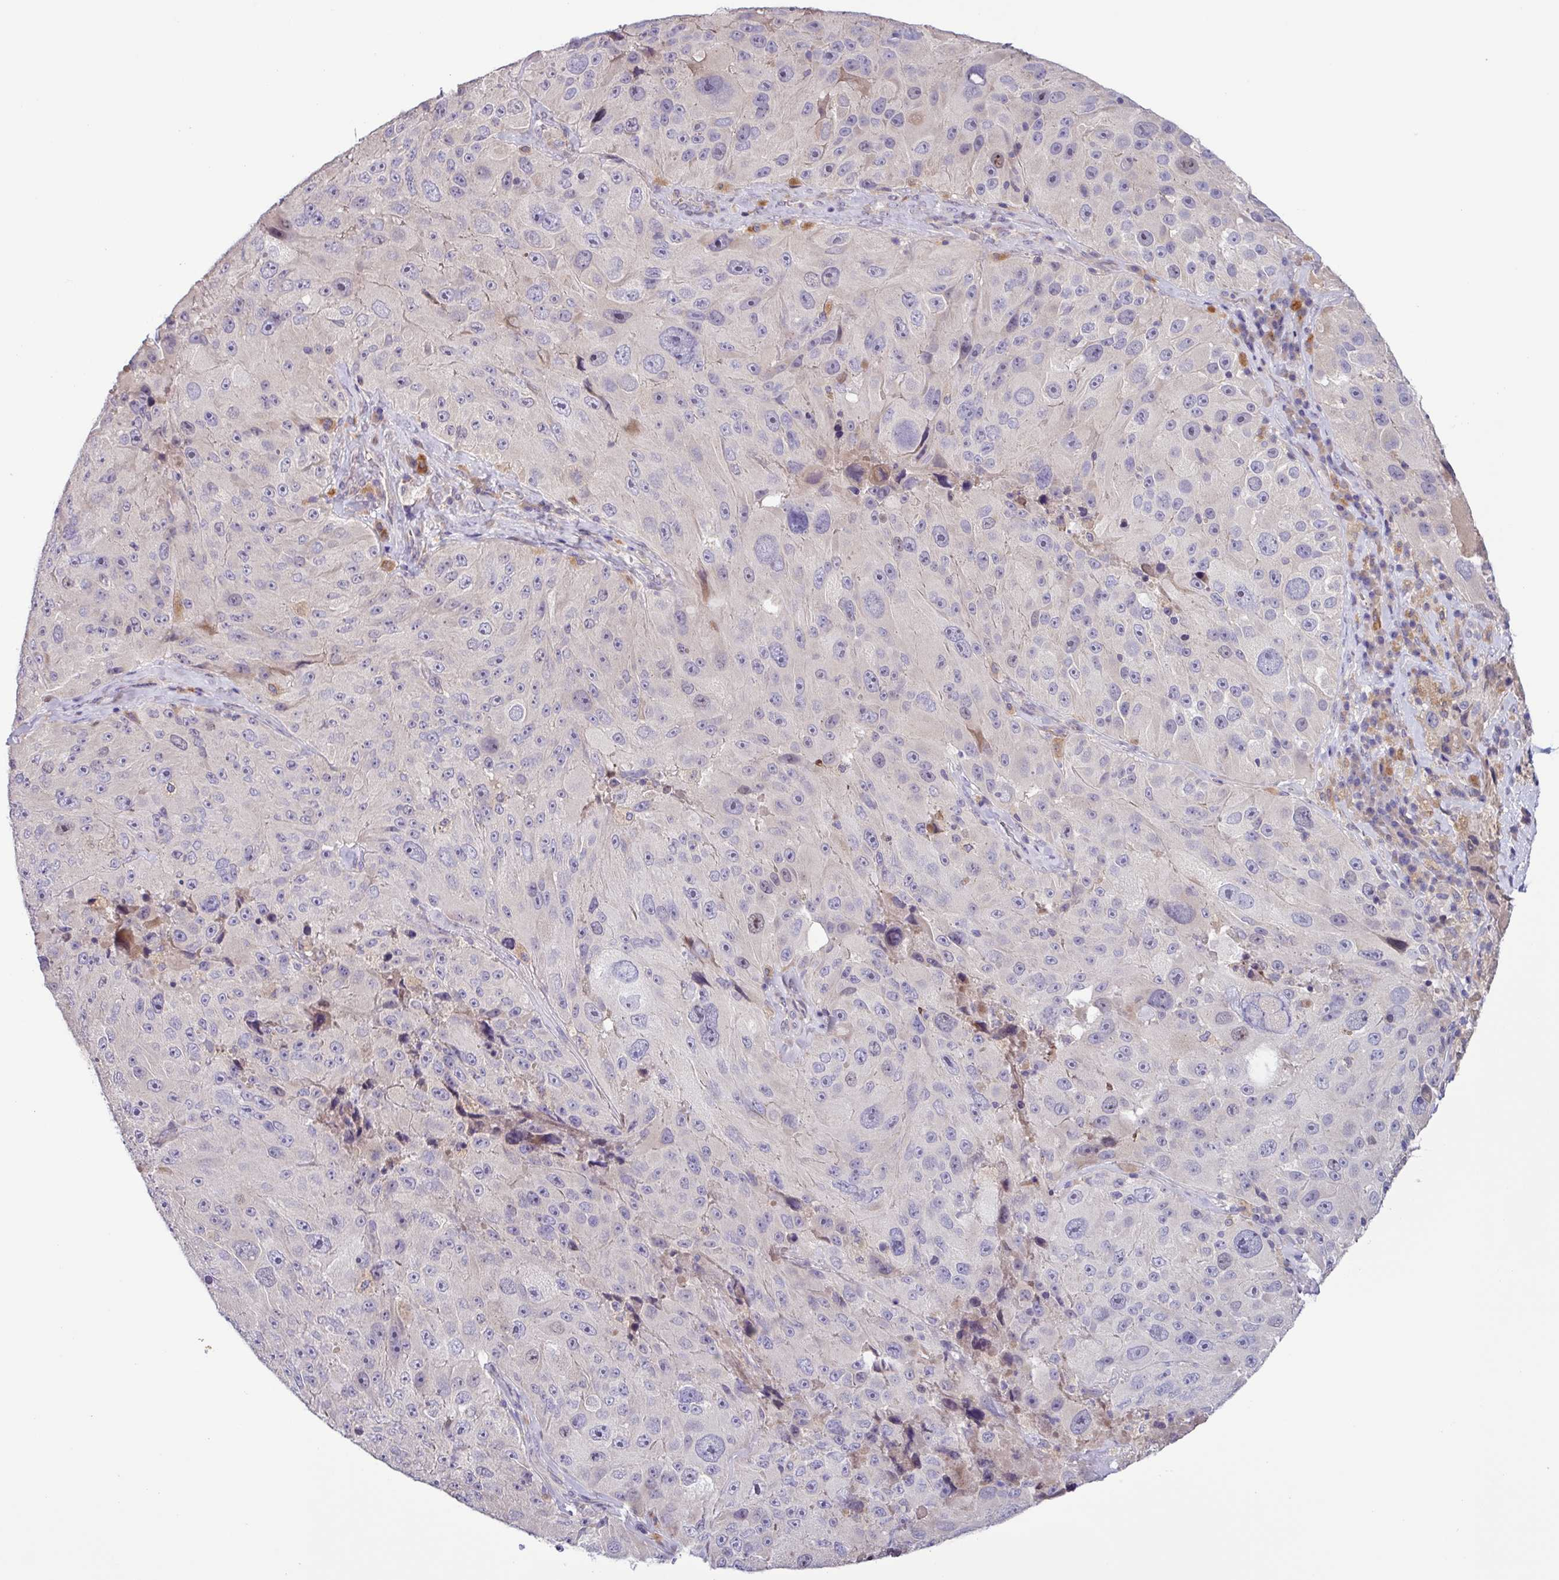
{"staining": {"intensity": "weak", "quantity": "<25%", "location": "cytoplasmic/membranous"}, "tissue": "melanoma", "cell_type": "Tumor cells", "image_type": "cancer", "snomed": [{"axis": "morphology", "description": "Malignant melanoma, Metastatic site"}, {"axis": "topography", "description": "Lymph node"}], "caption": "Immunohistochemistry image of neoplastic tissue: human malignant melanoma (metastatic site) stained with DAB (3,3'-diaminobenzidine) shows no significant protein staining in tumor cells.", "gene": "SFTPB", "patient": {"sex": "male", "age": 62}}